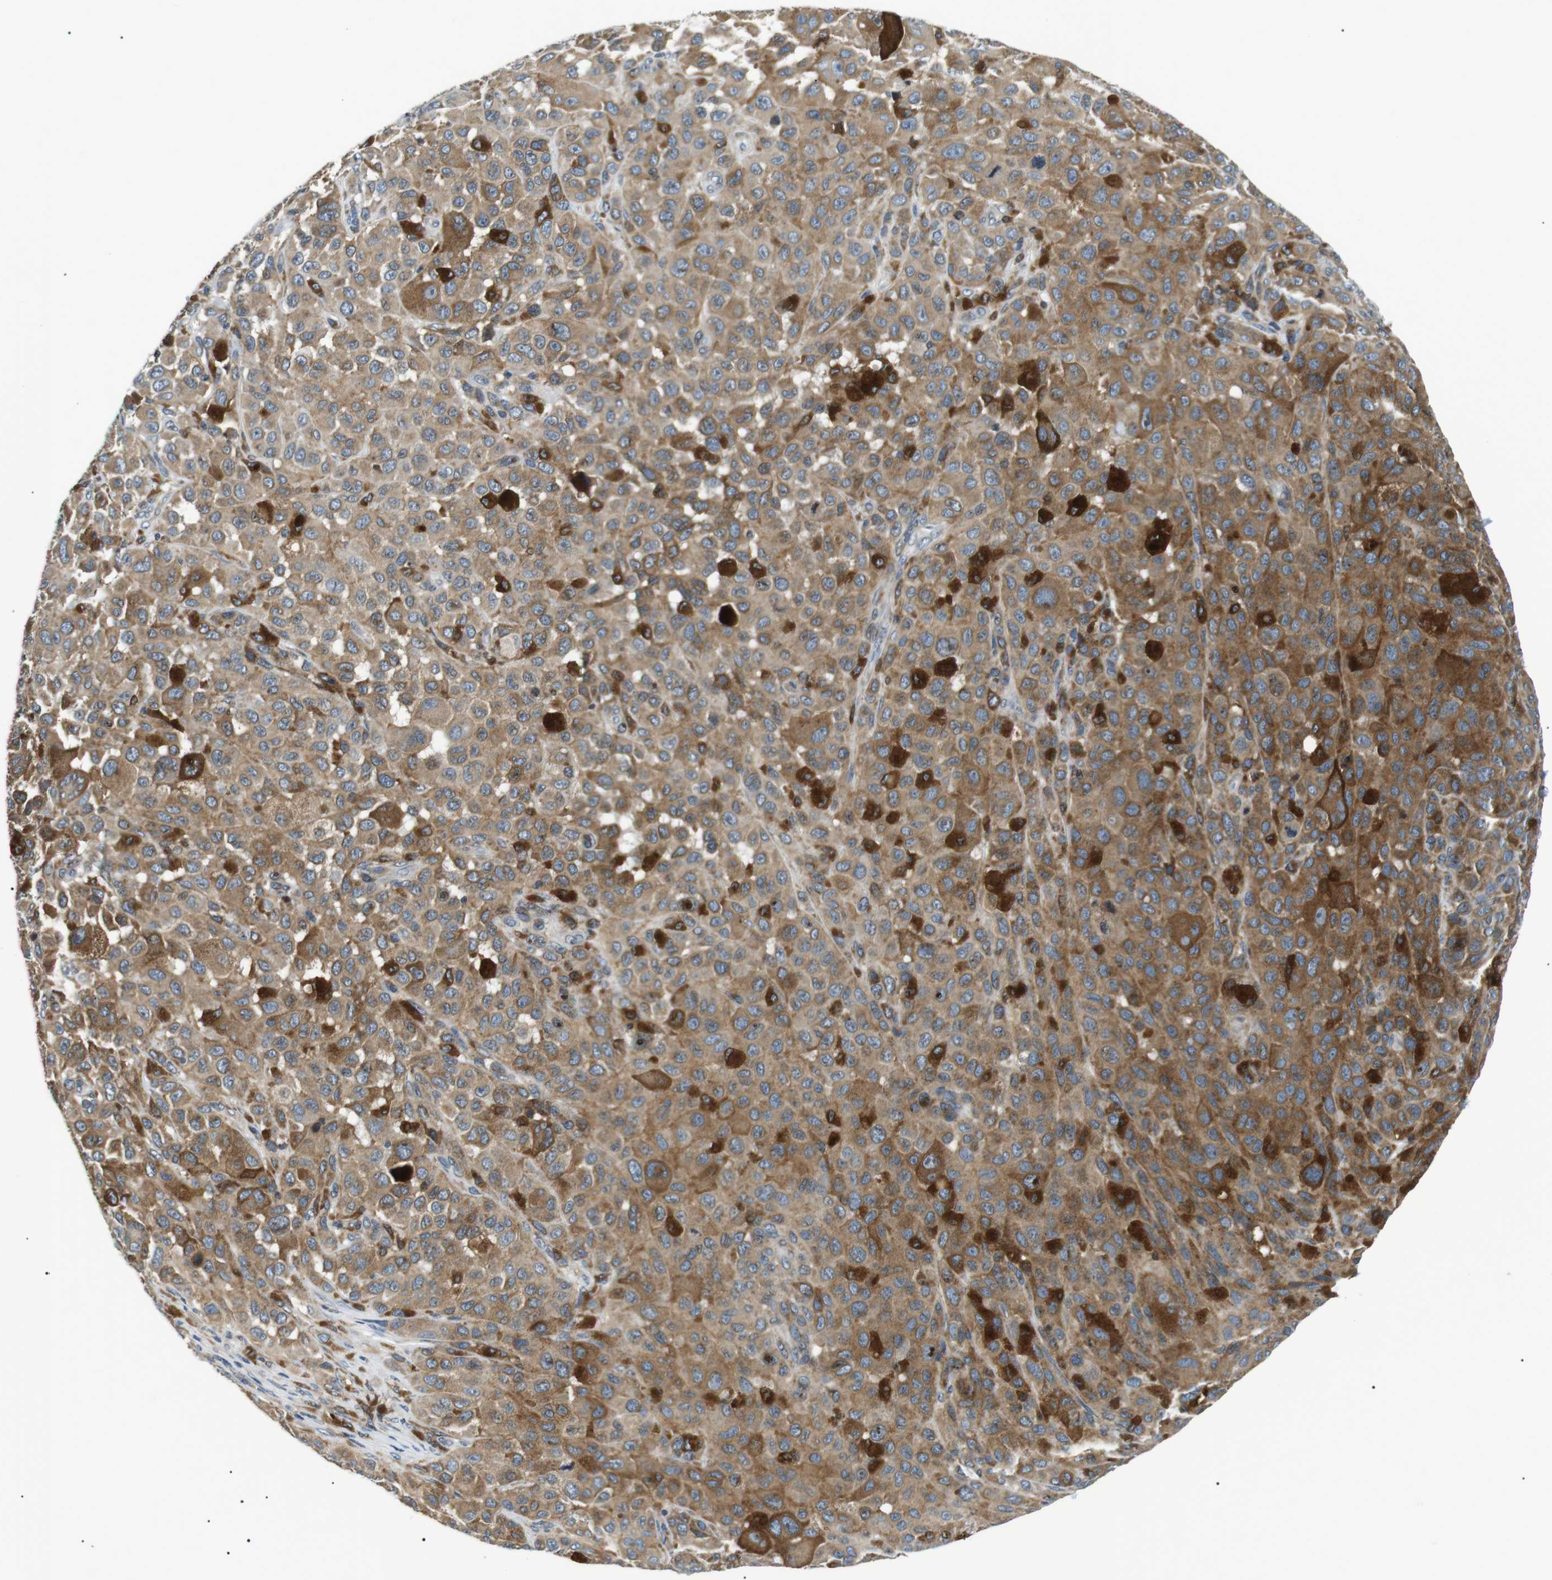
{"staining": {"intensity": "moderate", "quantity": ">75%", "location": "cytoplasmic/membranous"}, "tissue": "melanoma", "cell_type": "Tumor cells", "image_type": "cancer", "snomed": [{"axis": "morphology", "description": "Malignant melanoma, NOS"}, {"axis": "topography", "description": "Skin"}], "caption": "Immunohistochemistry (IHC) of human melanoma exhibits medium levels of moderate cytoplasmic/membranous positivity in approximately >75% of tumor cells. The staining was performed using DAB (3,3'-diaminobenzidine), with brown indicating positive protein expression. Nuclei are stained blue with hematoxylin.", "gene": "RAB9A", "patient": {"sex": "male", "age": 96}}